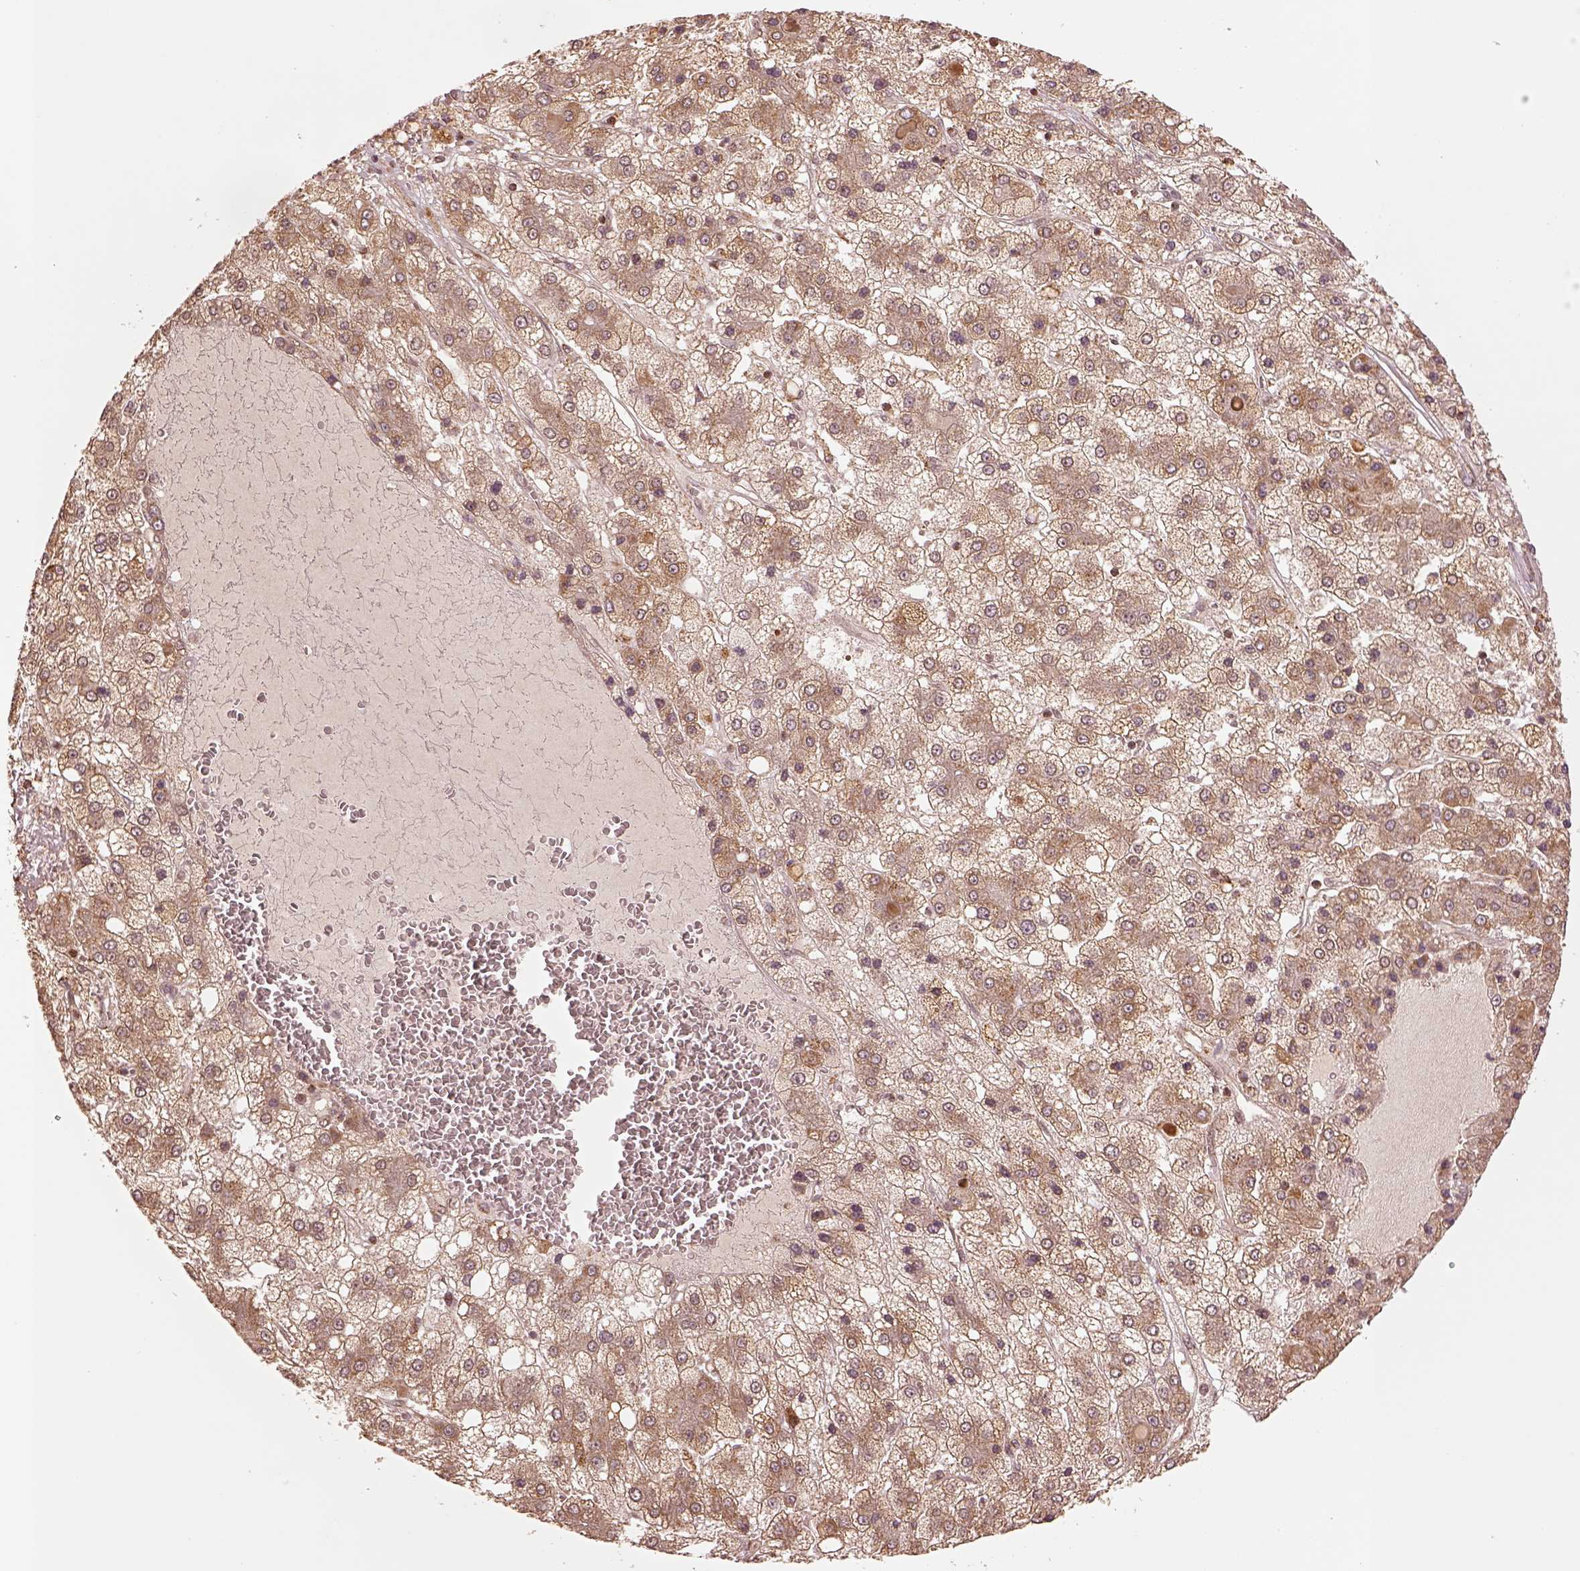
{"staining": {"intensity": "weak", "quantity": ">75%", "location": "cytoplasmic/membranous"}, "tissue": "liver cancer", "cell_type": "Tumor cells", "image_type": "cancer", "snomed": [{"axis": "morphology", "description": "Carcinoma, Hepatocellular, NOS"}, {"axis": "topography", "description": "Liver"}], "caption": "The image shows a brown stain indicating the presence of a protein in the cytoplasmic/membranous of tumor cells in liver hepatocellular carcinoma.", "gene": "SEL1L3", "patient": {"sex": "male", "age": 73}}